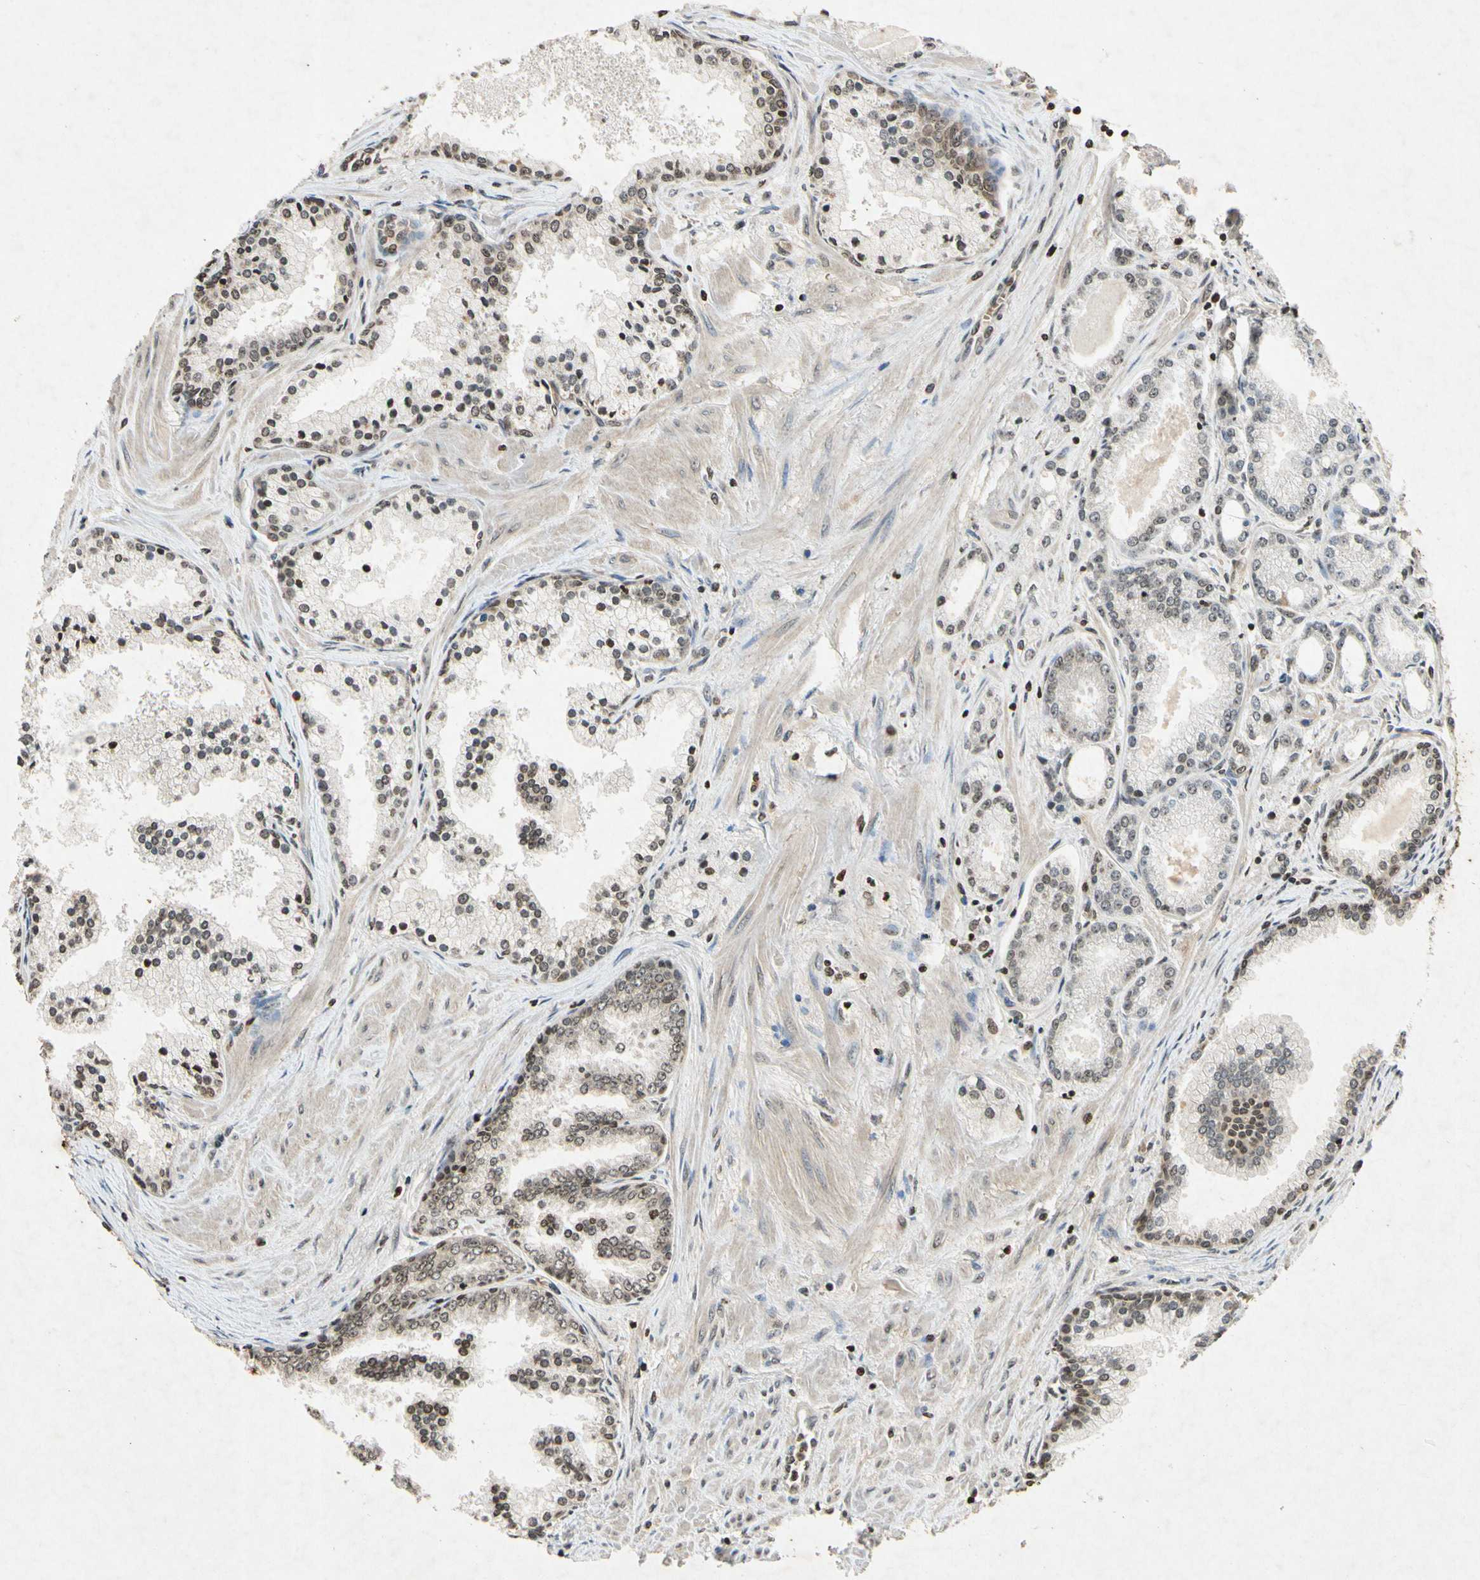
{"staining": {"intensity": "moderate", "quantity": "<25%", "location": "nuclear"}, "tissue": "prostate cancer", "cell_type": "Tumor cells", "image_type": "cancer", "snomed": [{"axis": "morphology", "description": "Adenocarcinoma, High grade"}, {"axis": "topography", "description": "Prostate"}], "caption": "This photomicrograph shows adenocarcinoma (high-grade) (prostate) stained with immunohistochemistry (IHC) to label a protein in brown. The nuclear of tumor cells show moderate positivity for the protein. Nuclei are counter-stained blue.", "gene": "HOXB3", "patient": {"sex": "male", "age": 61}}